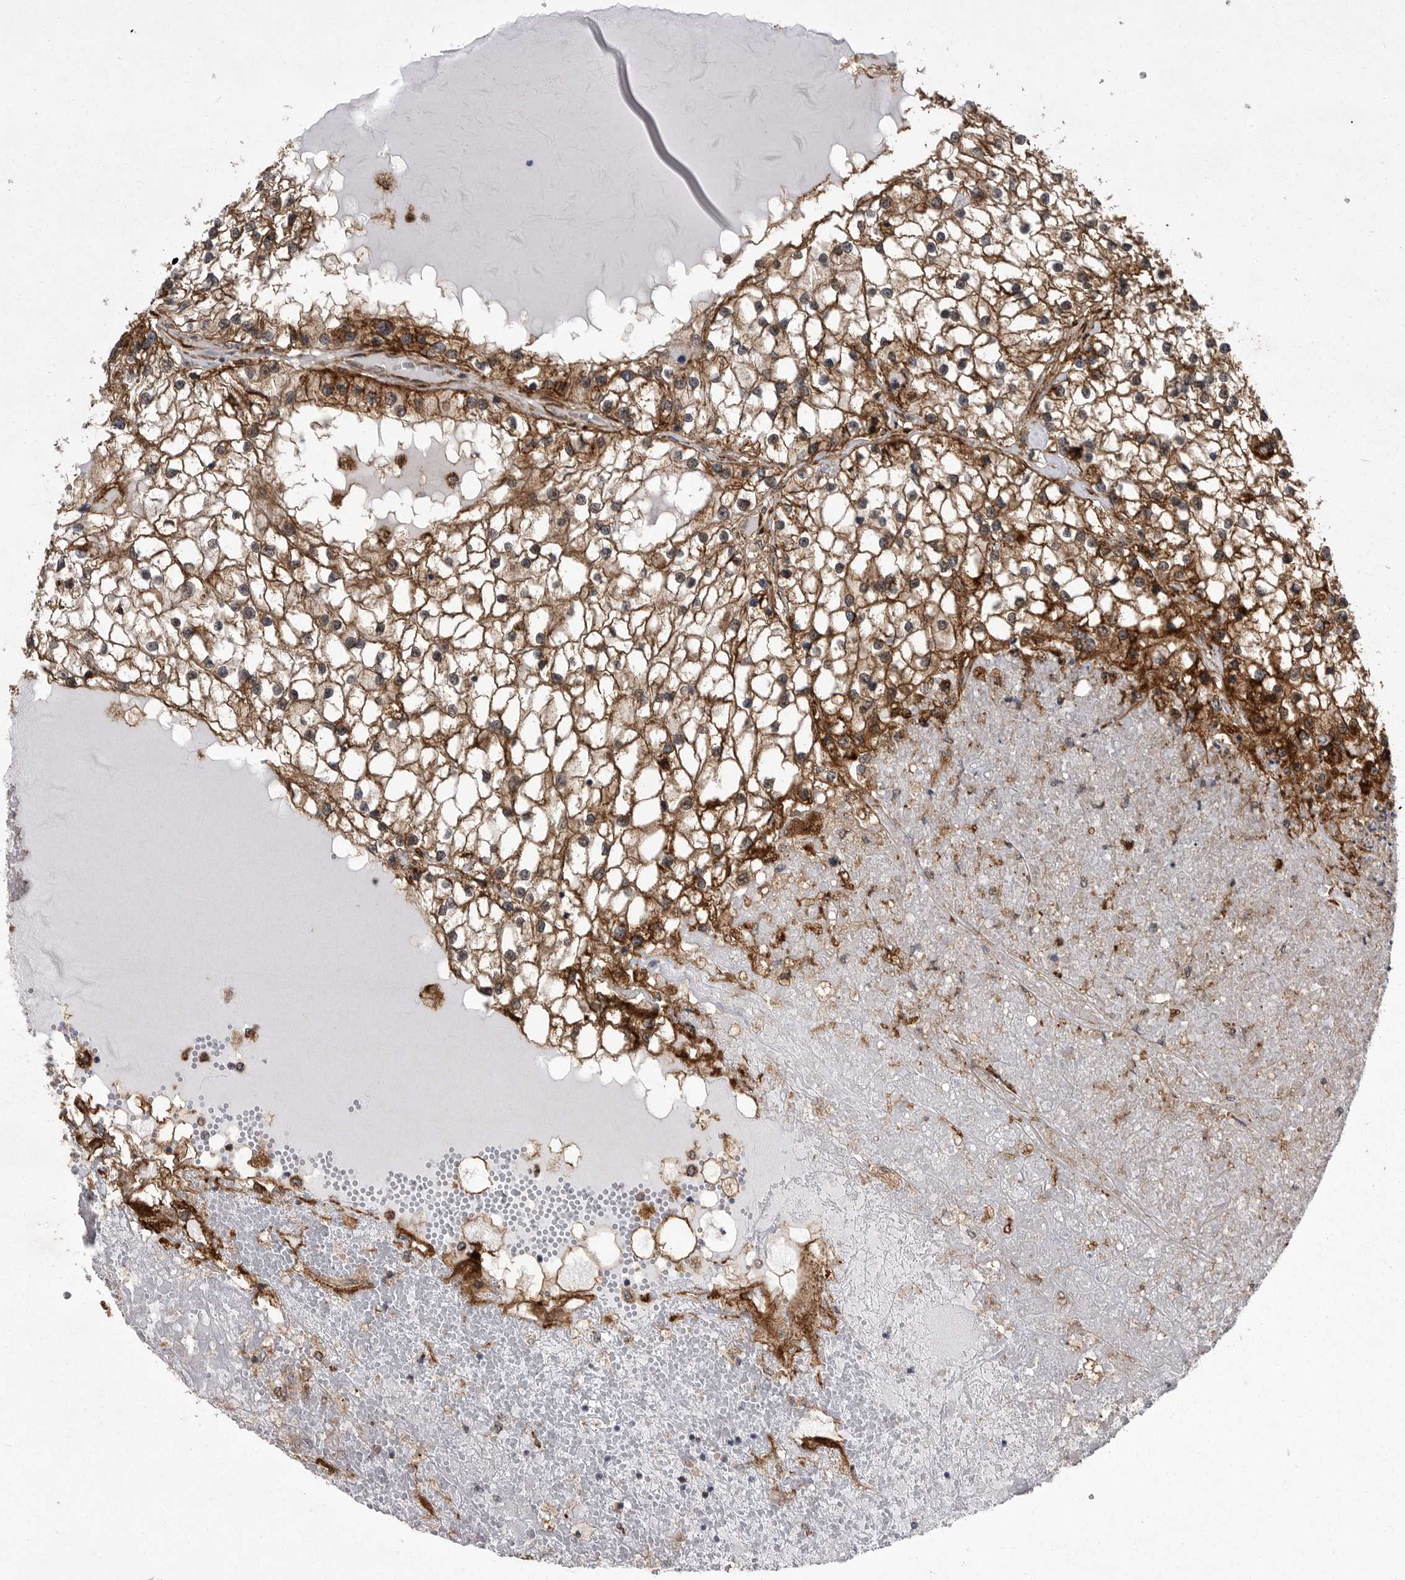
{"staining": {"intensity": "strong", "quantity": ">75%", "location": "cytoplasmic/membranous"}, "tissue": "renal cancer", "cell_type": "Tumor cells", "image_type": "cancer", "snomed": [{"axis": "morphology", "description": "Adenocarcinoma, NOS"}, {"axis": "topography", "description": "Kidney"}], "caption": "This micrograph demonstrates IHC staining of renal cancer (adenocarcinoma), with high strong cytoplasmic/membranous positivity in approximately >75% of tumor cells.", "gene": "ABL1", "patient": {"sex": "male", "age": 68}}